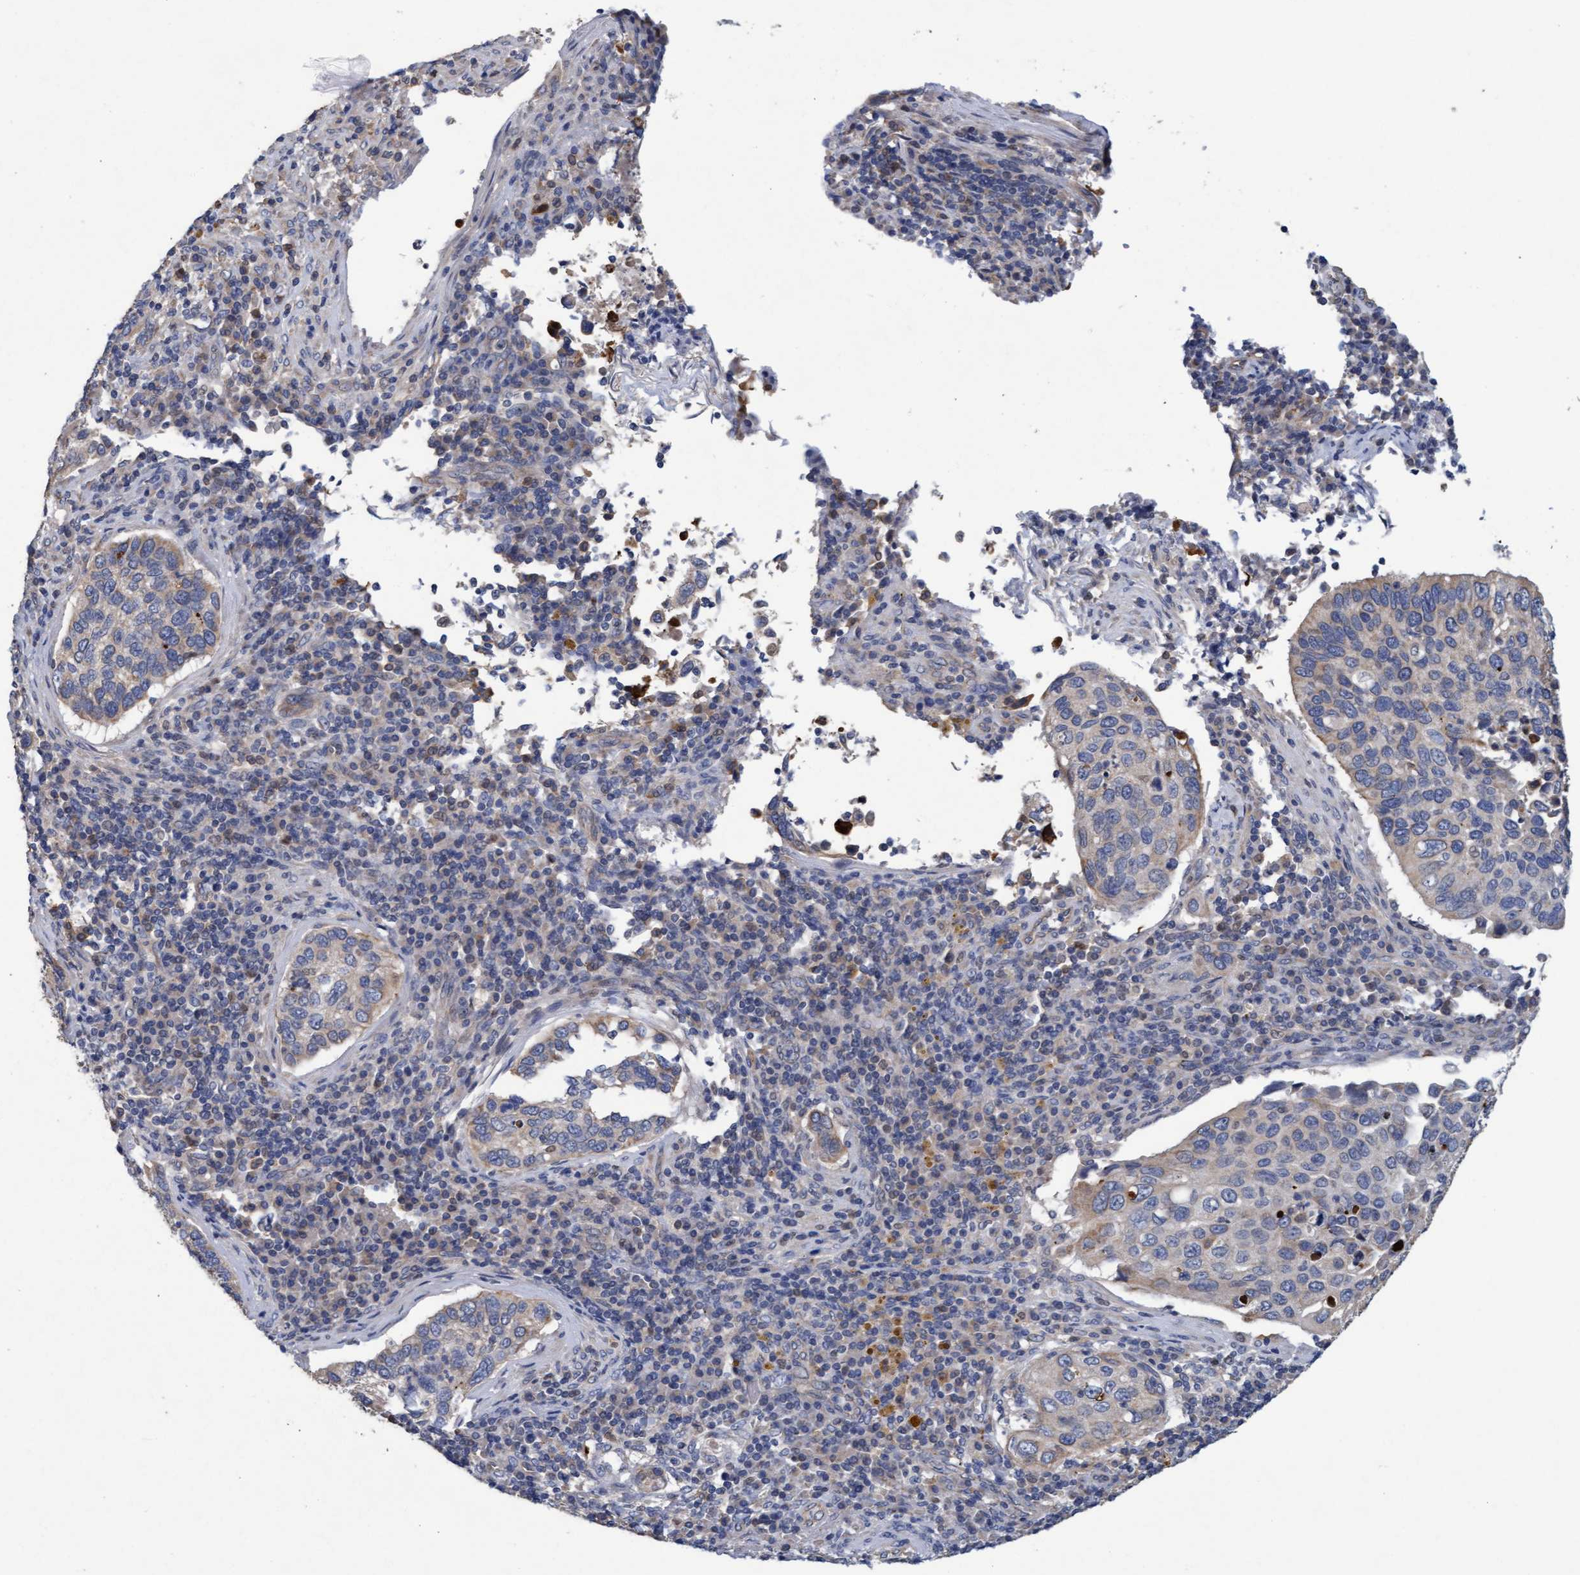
{"staining": {"intensity": "weak", "quantity": "<25%", "location": "cytoplasmic/membranous"}, "tissue": "cervical cancer", "cell_type": "Tumor cells", "image_type": "cancer", "snomed": [{"axis": "morphology", "description": "Squamous cell carcinoma, NOS"}, {"axis": "topography", "description": "Cervix"}], "caption": "Photomicrograph shows no protein staining in tumor cells of cervical cancer tissue.", "gene": "MRPL38", "patient": {"sex": "female", "age": 53}}